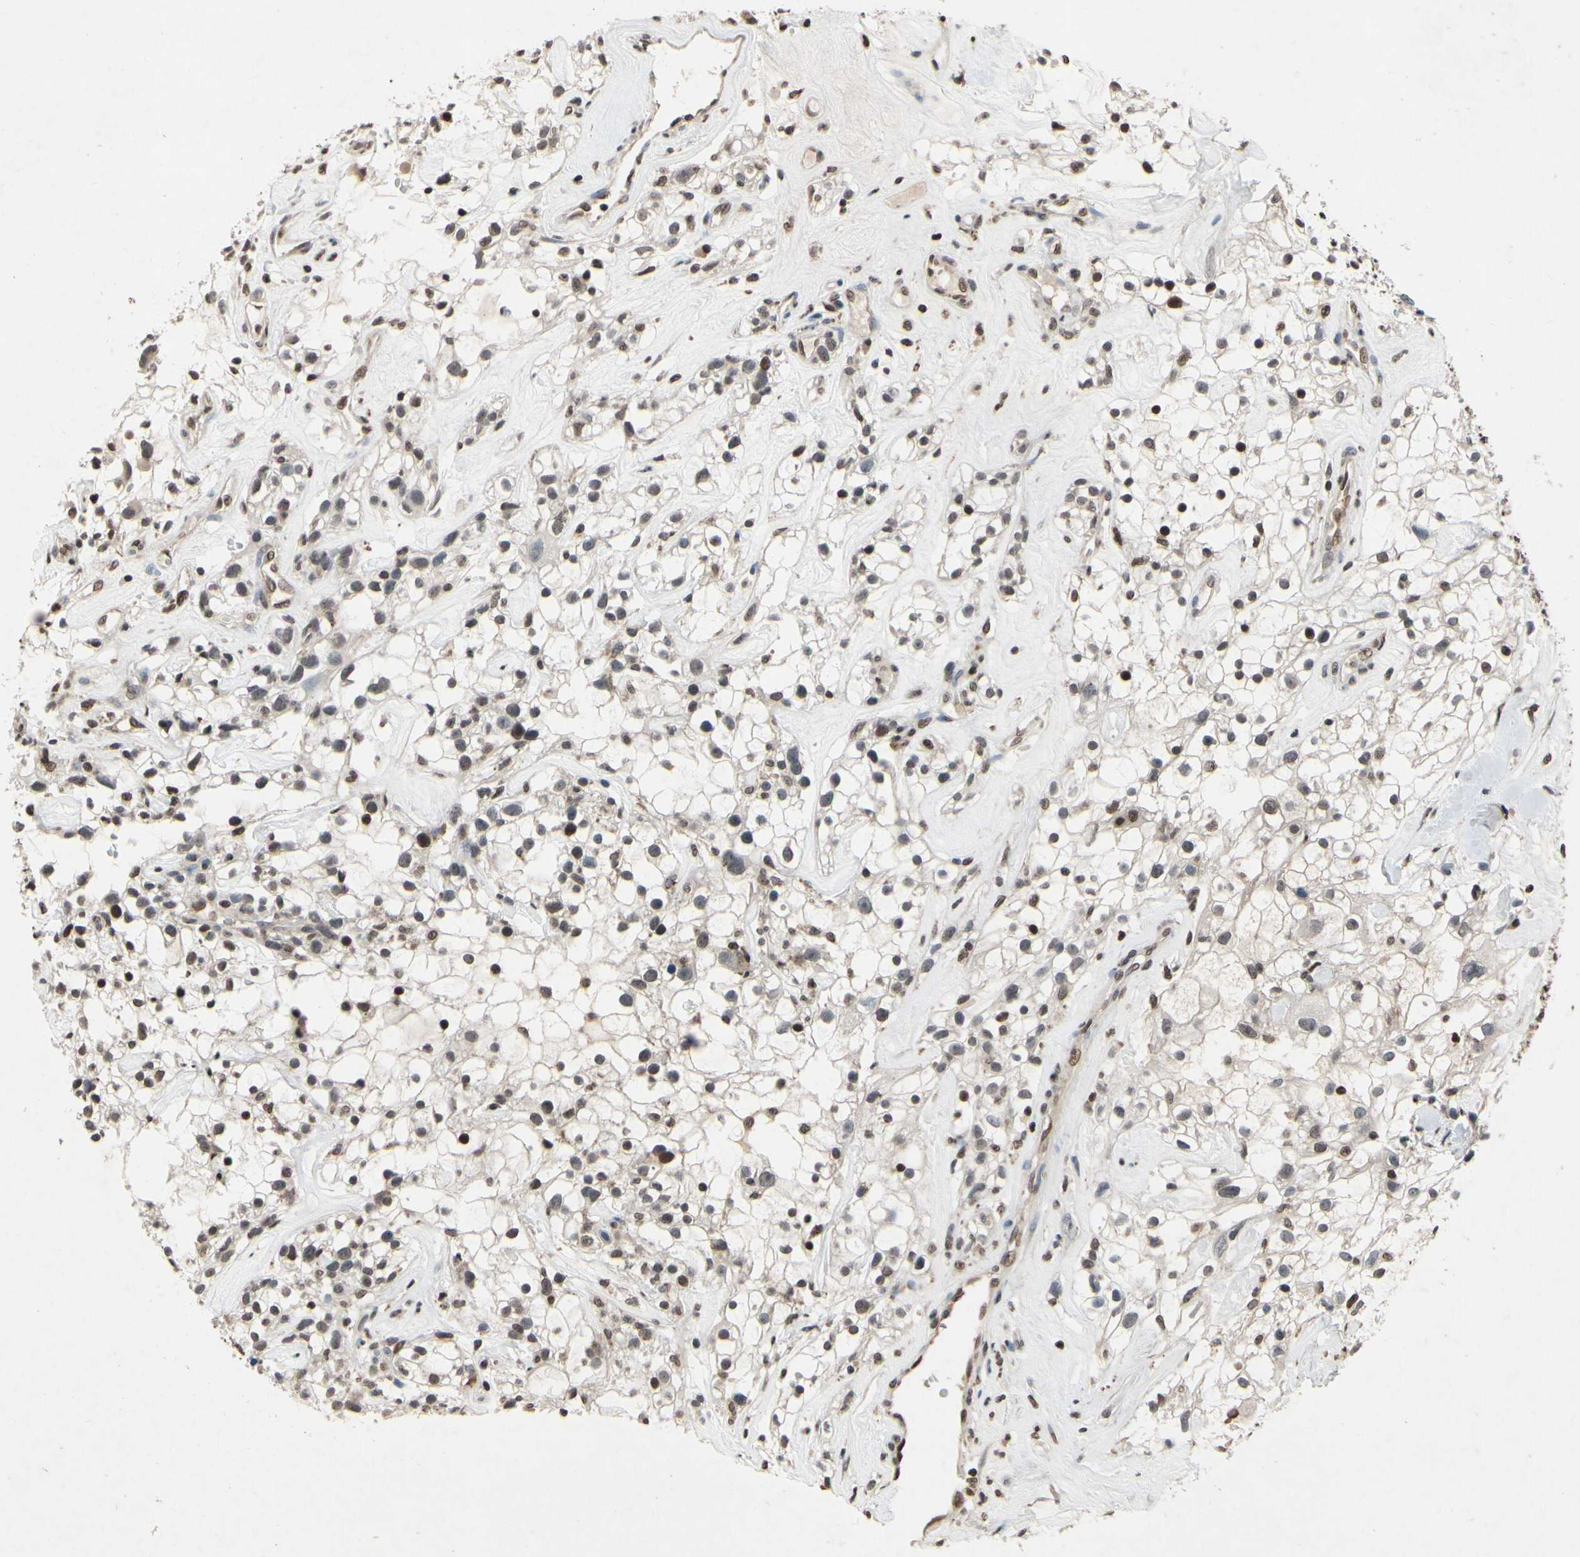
{"staining": {"intensity": "moderate", "quantity": "25%-75%", "location": "nuclear"}, "tissue": "renal cancer", "cell_type": "Tumor cells", "image_type": "cancer", "snomed": [{"axis": "morphology", "description": "Adenocarcinoma, NOS"}, {"axis": "topography", "description": "Kidney"}], "caption": "The immunohistochemical stain labels moderate nuclear positivity in tumor cells of renal cancer tissue.", "gene": "HIPK2", "patient": {"sex": "female", "age": 60}}